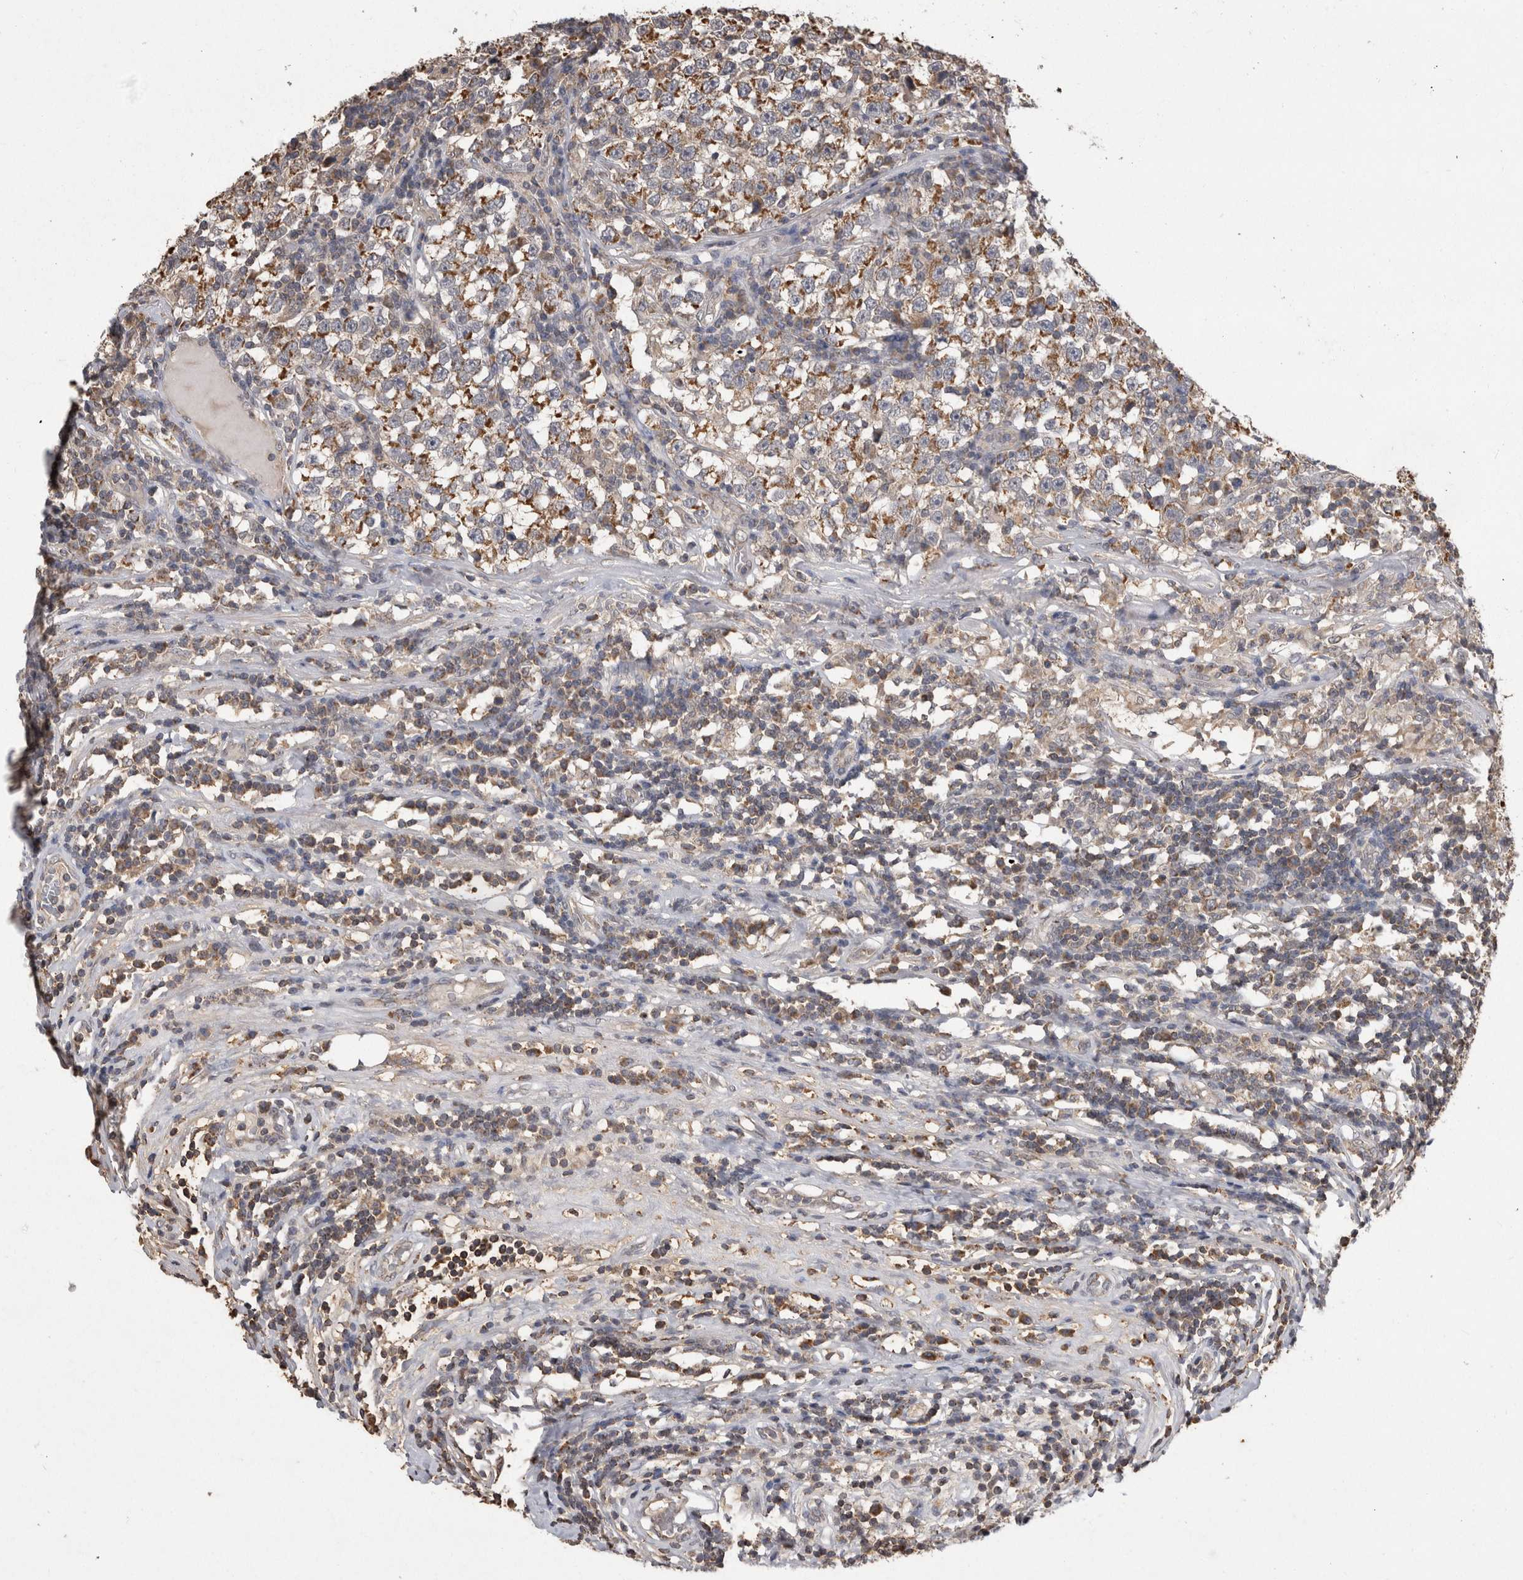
{"staining": {"intensity": "moderate", "quantity": ">75%", "location": "cytoplasmic/membranous"}, "tissue": "testis cancer", "cell_type": "Tumor cells", "image_type": "cancer", "snomed": [{"axis": "morphology", "description": "Seminoma, NOS"}, {"axis": "topography", "description": "Testis"}], "caption": "Protein analysis of testis seminoma tissue shows moderate cytoplasmic/membranous staining in approximately >75% of tumor cells.", "gene": "PREP", "patient": {"sex": "male", "age": 43}}